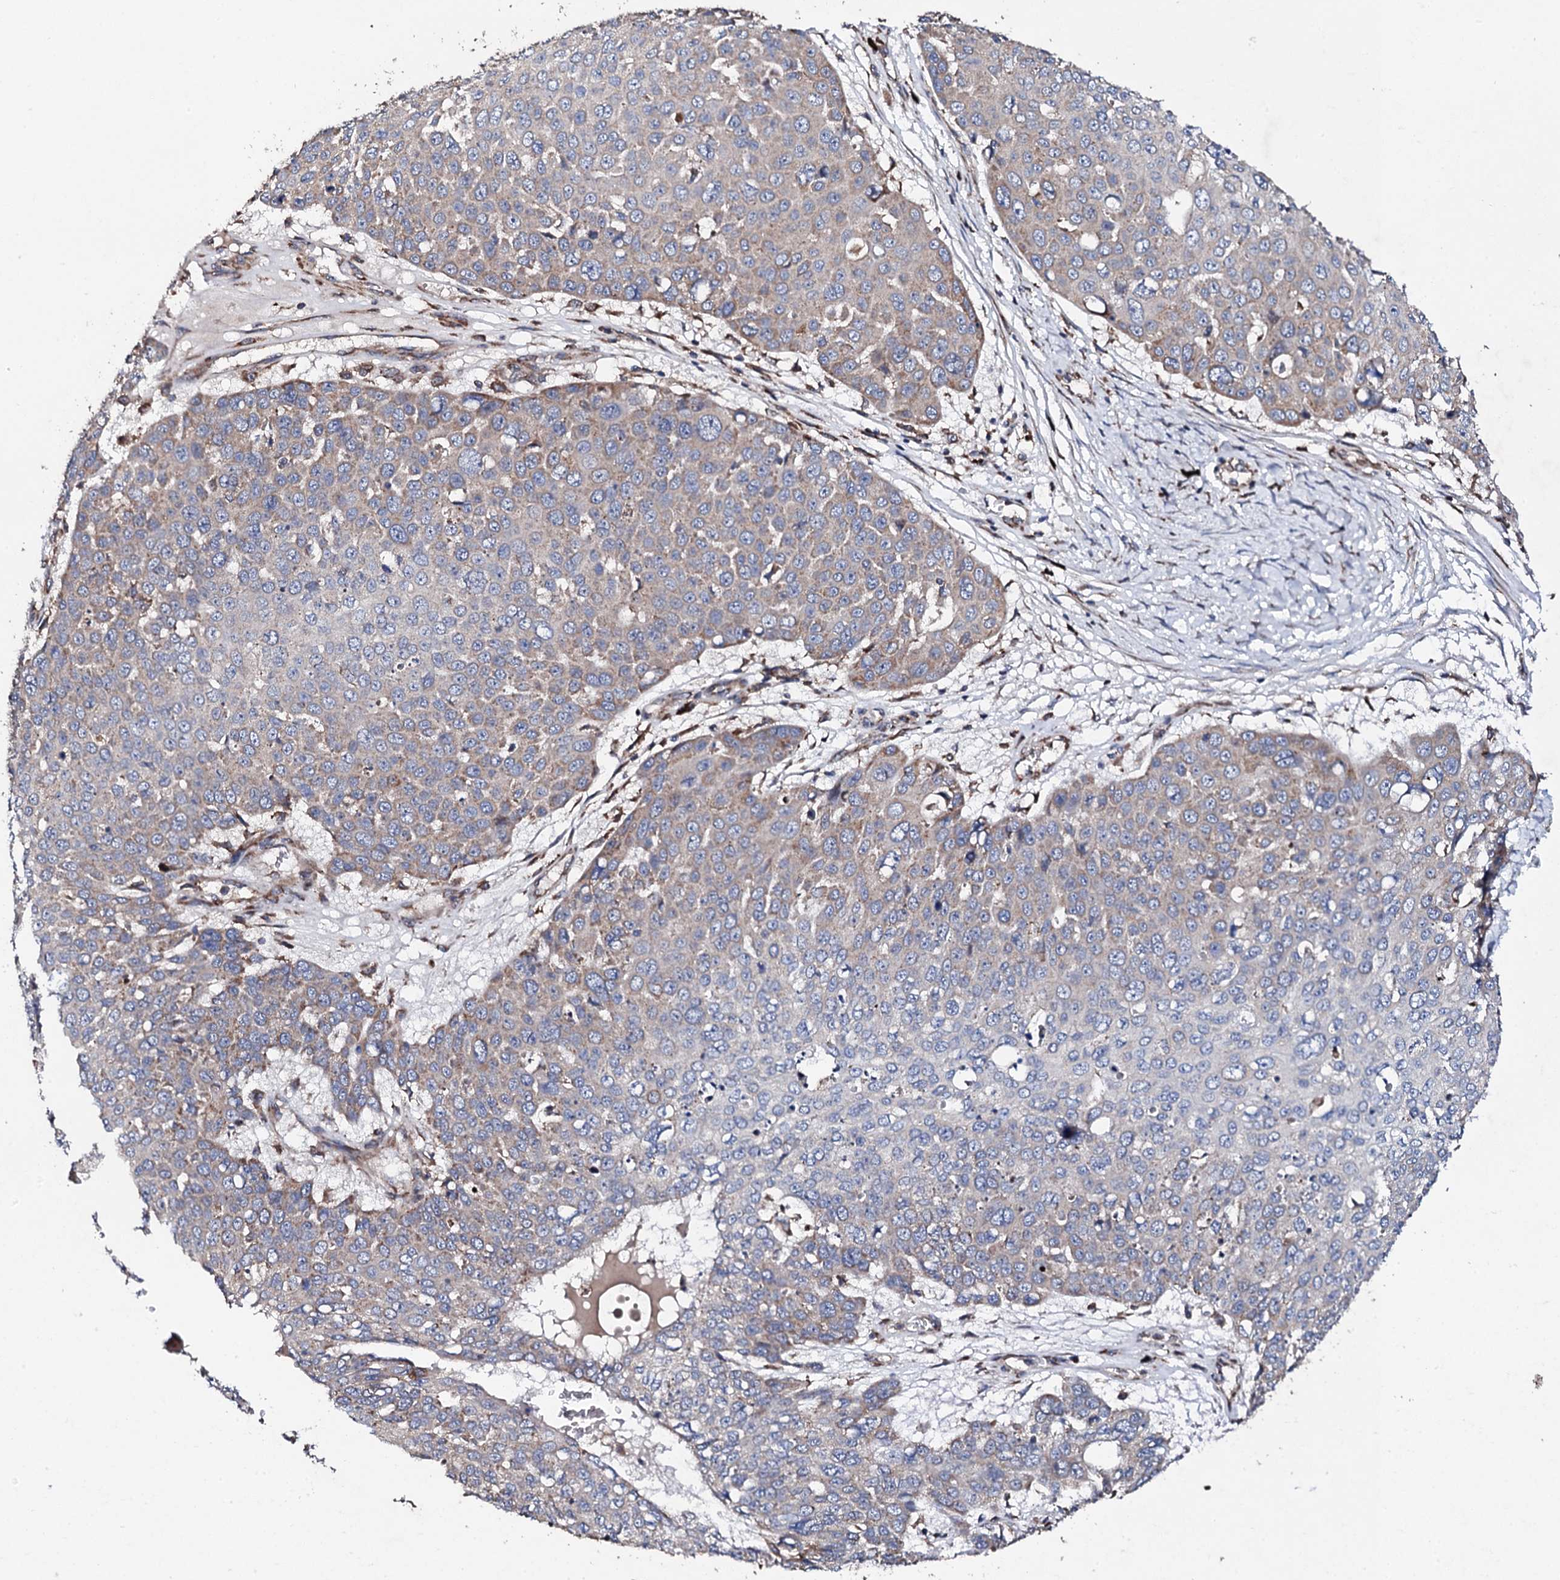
{"staining": {"intensity": "weak", "quantity": "25%-75%", "location": "cytoplasmic/membranous"}, "tissue": "skin cancer", "cell_type": "Tumor cells", "image_type": "cancer", "snomed": [{"axis": "morphology", "description": "Squamous cell carcinoma, NOS"}, {"axis": "topography", "description": "Skin"}], "caption": "Squamous cell carcinoma (skin) tissue demonstrates weak cytoplasmic/membranous positivity in about 25%-75% of tumor cells (brown staining indicates protein expression, while blue staining denotes nuclei).", "gene": "LIPT2", "patient": {"sex": "male", "age": 71}}